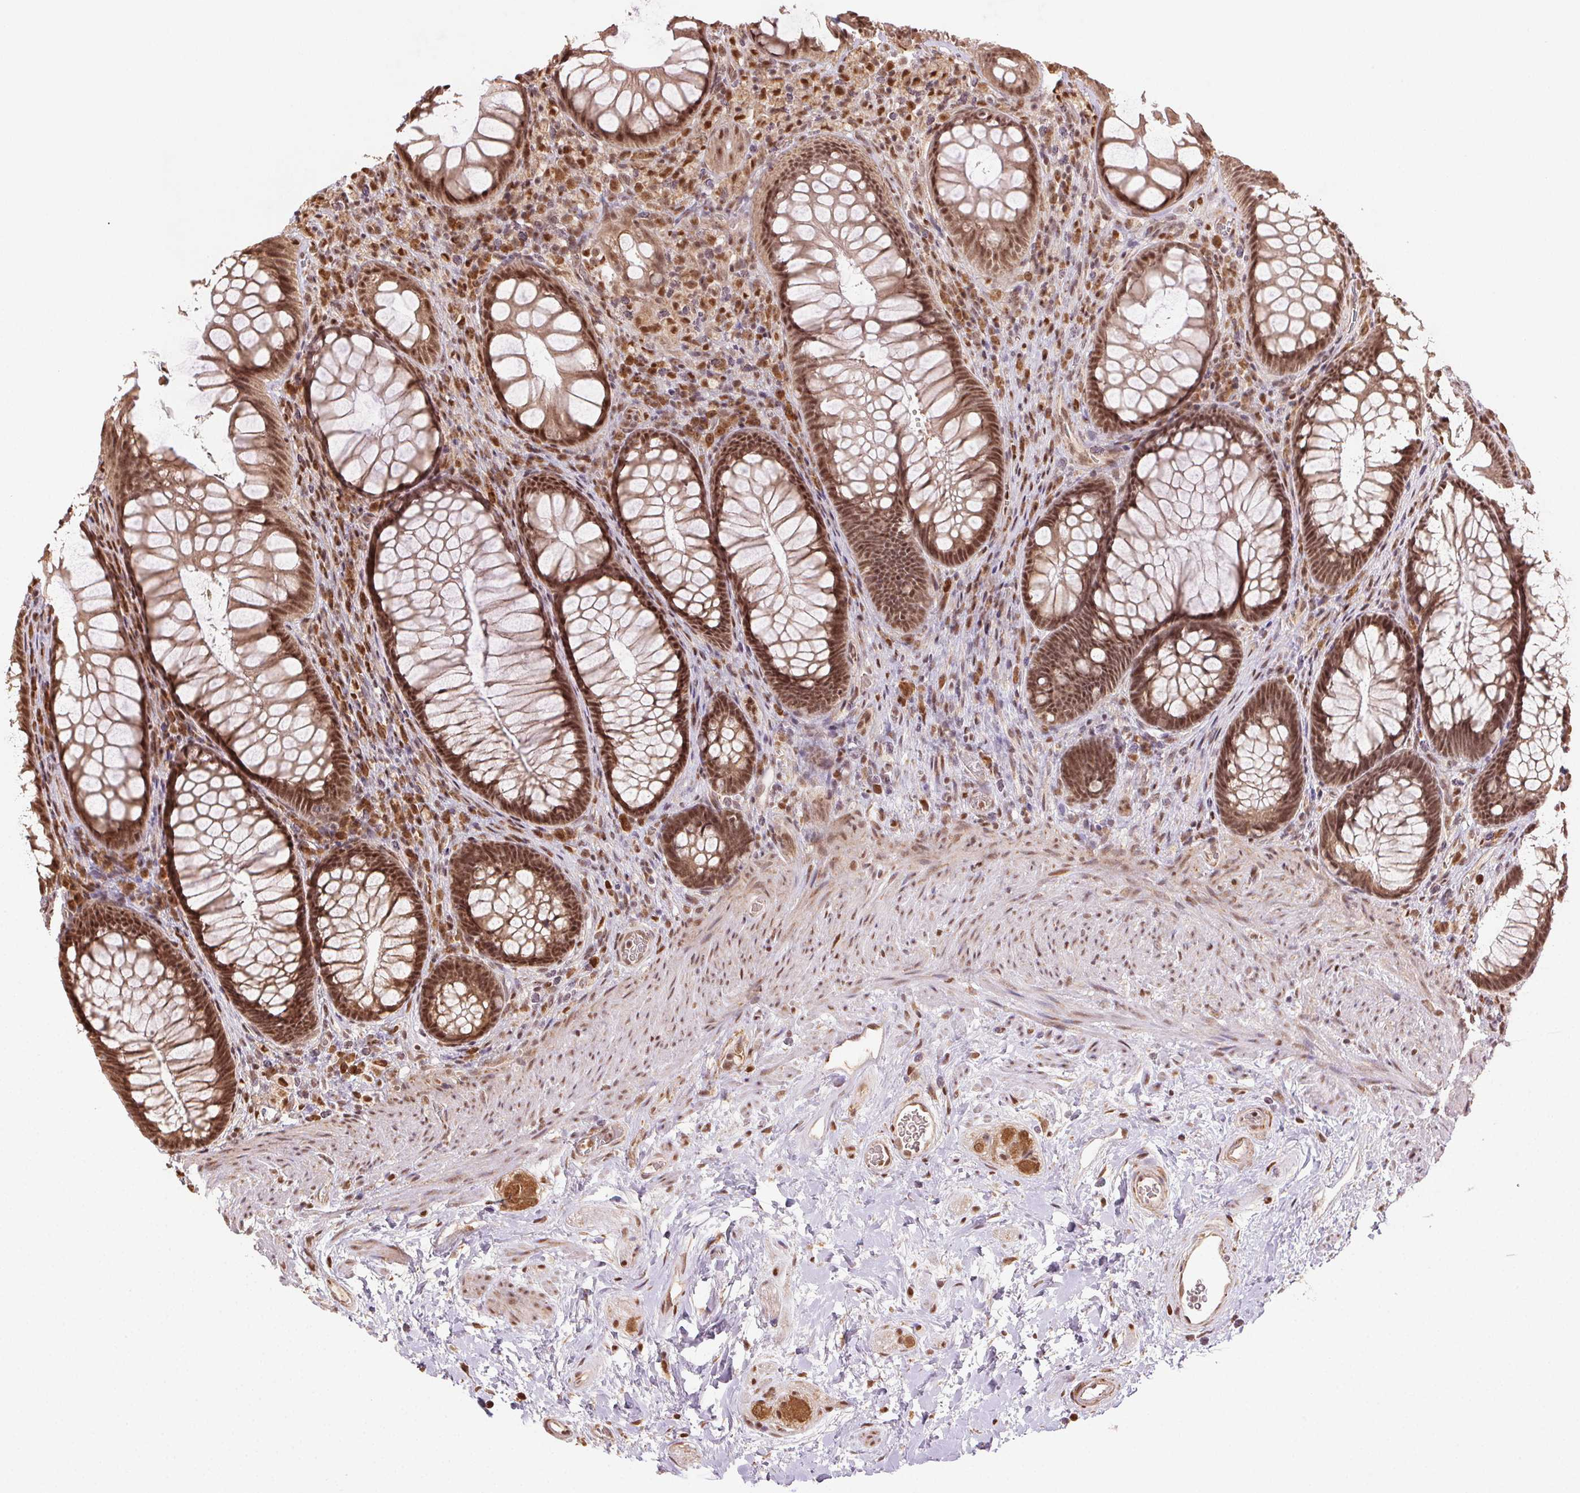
{"staining": {"intensity": "moderate", "quantity": ">75%", "location": "cytoplasmic/membranous,nuclear"}, "tissue": "rectum", "cell_type": "Glandular cells", "image_type": "normal", "snomed": [{"axis": "morphology", "description": "Normal tissue, NOS"}, {"axis": "topography", "description": "Smooth muscle"}, {"axis": "topography", "description": "Rectum"}], "caption": "Protein expression by IHC displays moderate cytoplasmic/membranous,nuclear positivity in about >75% of glandular cells in benign rectum. (Brightfield microscopy of DAB IHC at high magnification).", "gene": "TREML4", "patient": {"sex": "male", "age": 53}}